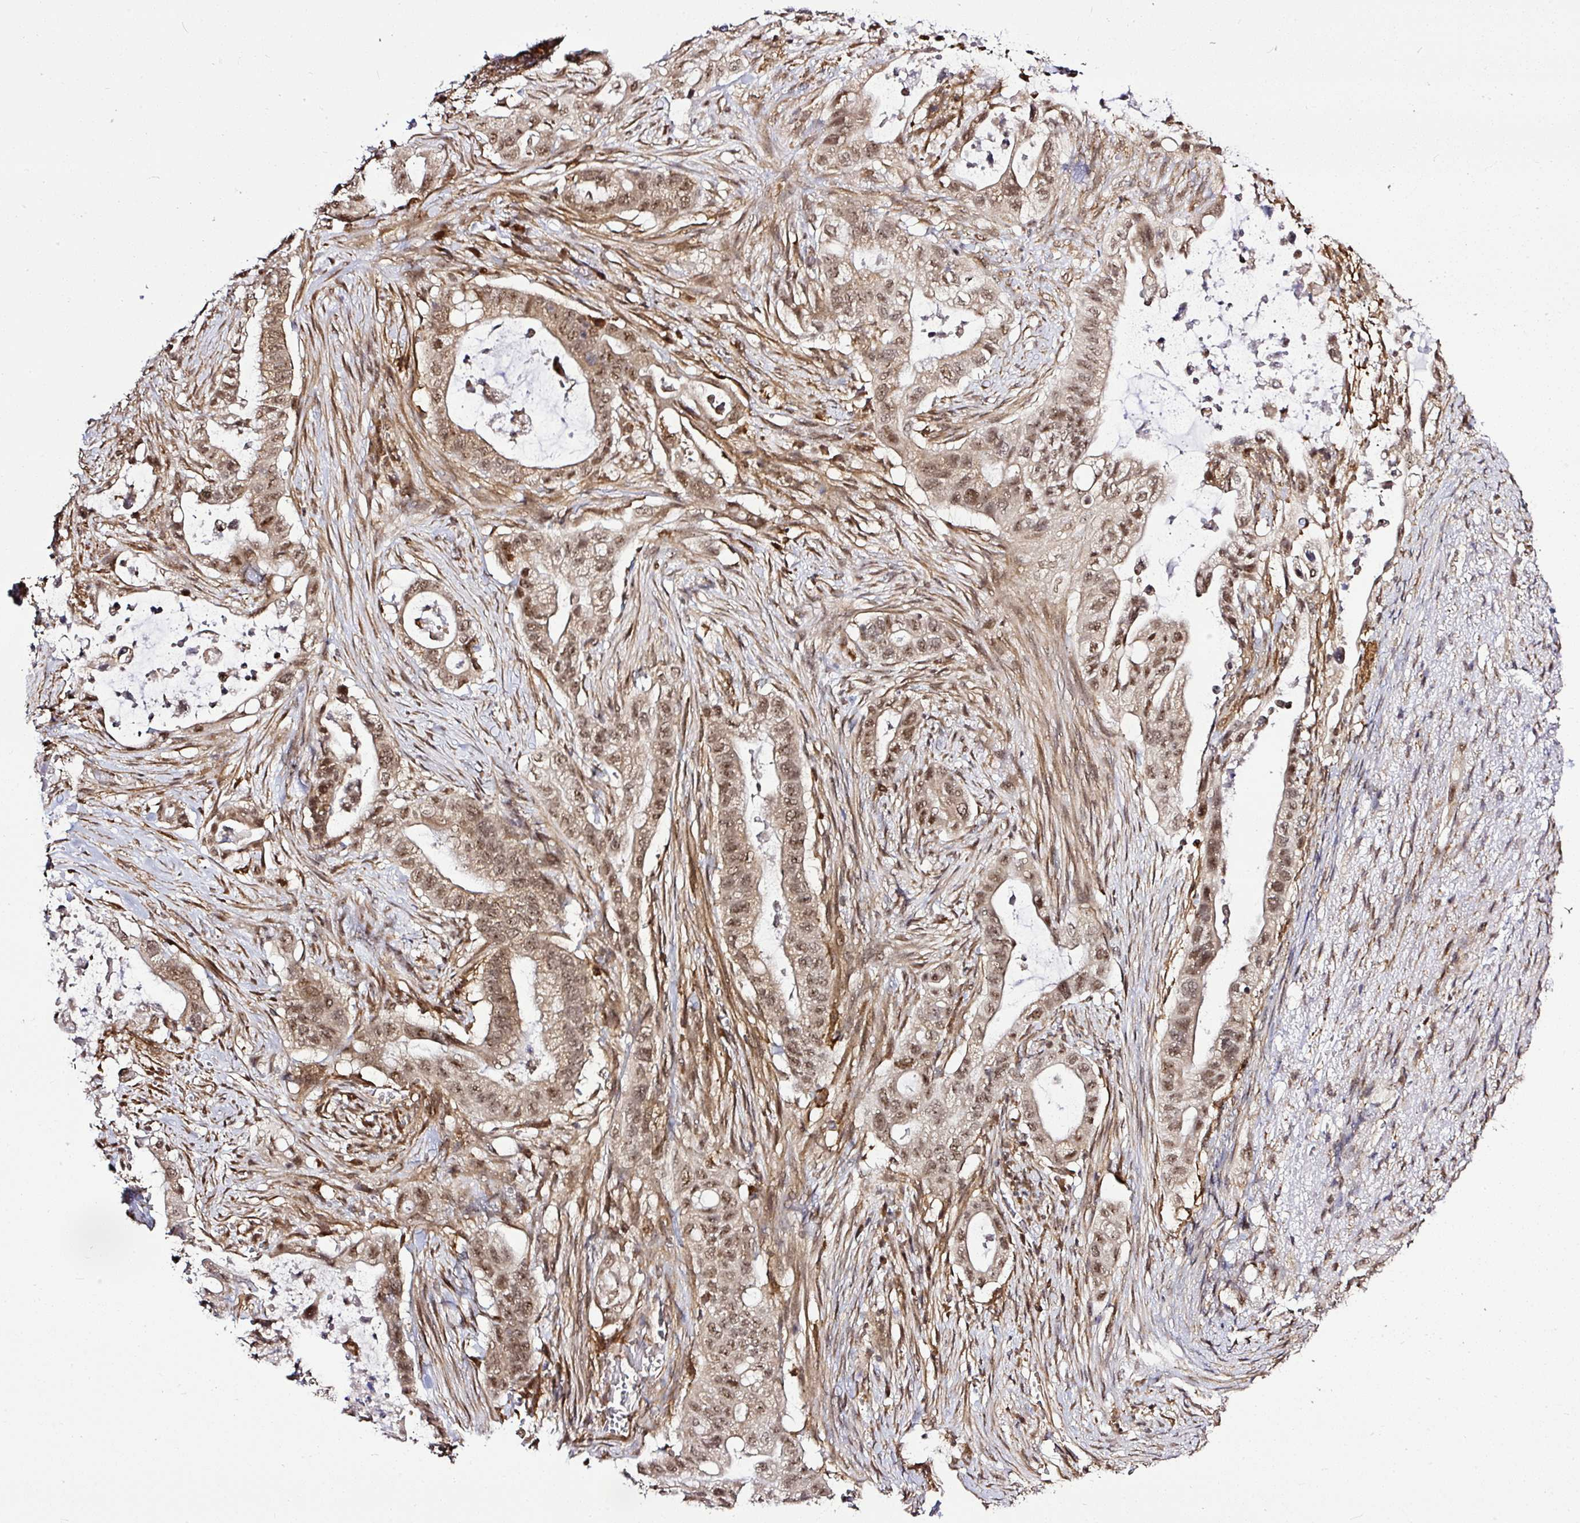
{"staining": {"intensity": "moderate", "quantity": ">75%", "location": "cytoplasmic/membranous,nuclear"}, "tissue": "pancreatic cancer", "cell_type": "Tumor cells", "image_type": "cancer", "snomed": [{"axis": "morphology", "description": "Adenocarcinoma, NOS"}, {"axis": "topography", "description": "Pancreas"}], "caption": "Immunohistochemistry (IHC) staining of pancreatic adenocarcinoma, which shows medium levels of moderate cytoplasmic/membranous and nuclear positivity in approximately >75% of tumor cells indicating moderate cytoplasmic/membranous and nuclear protein expression. The staining was performed using DAB (3,3'-diaminobenzidine) (brown) for protein detection and nuclei were counterstained in hematoxylin (blue).", "gene": "FAM153A", "patient": {"sex": "female", "age": 72}}